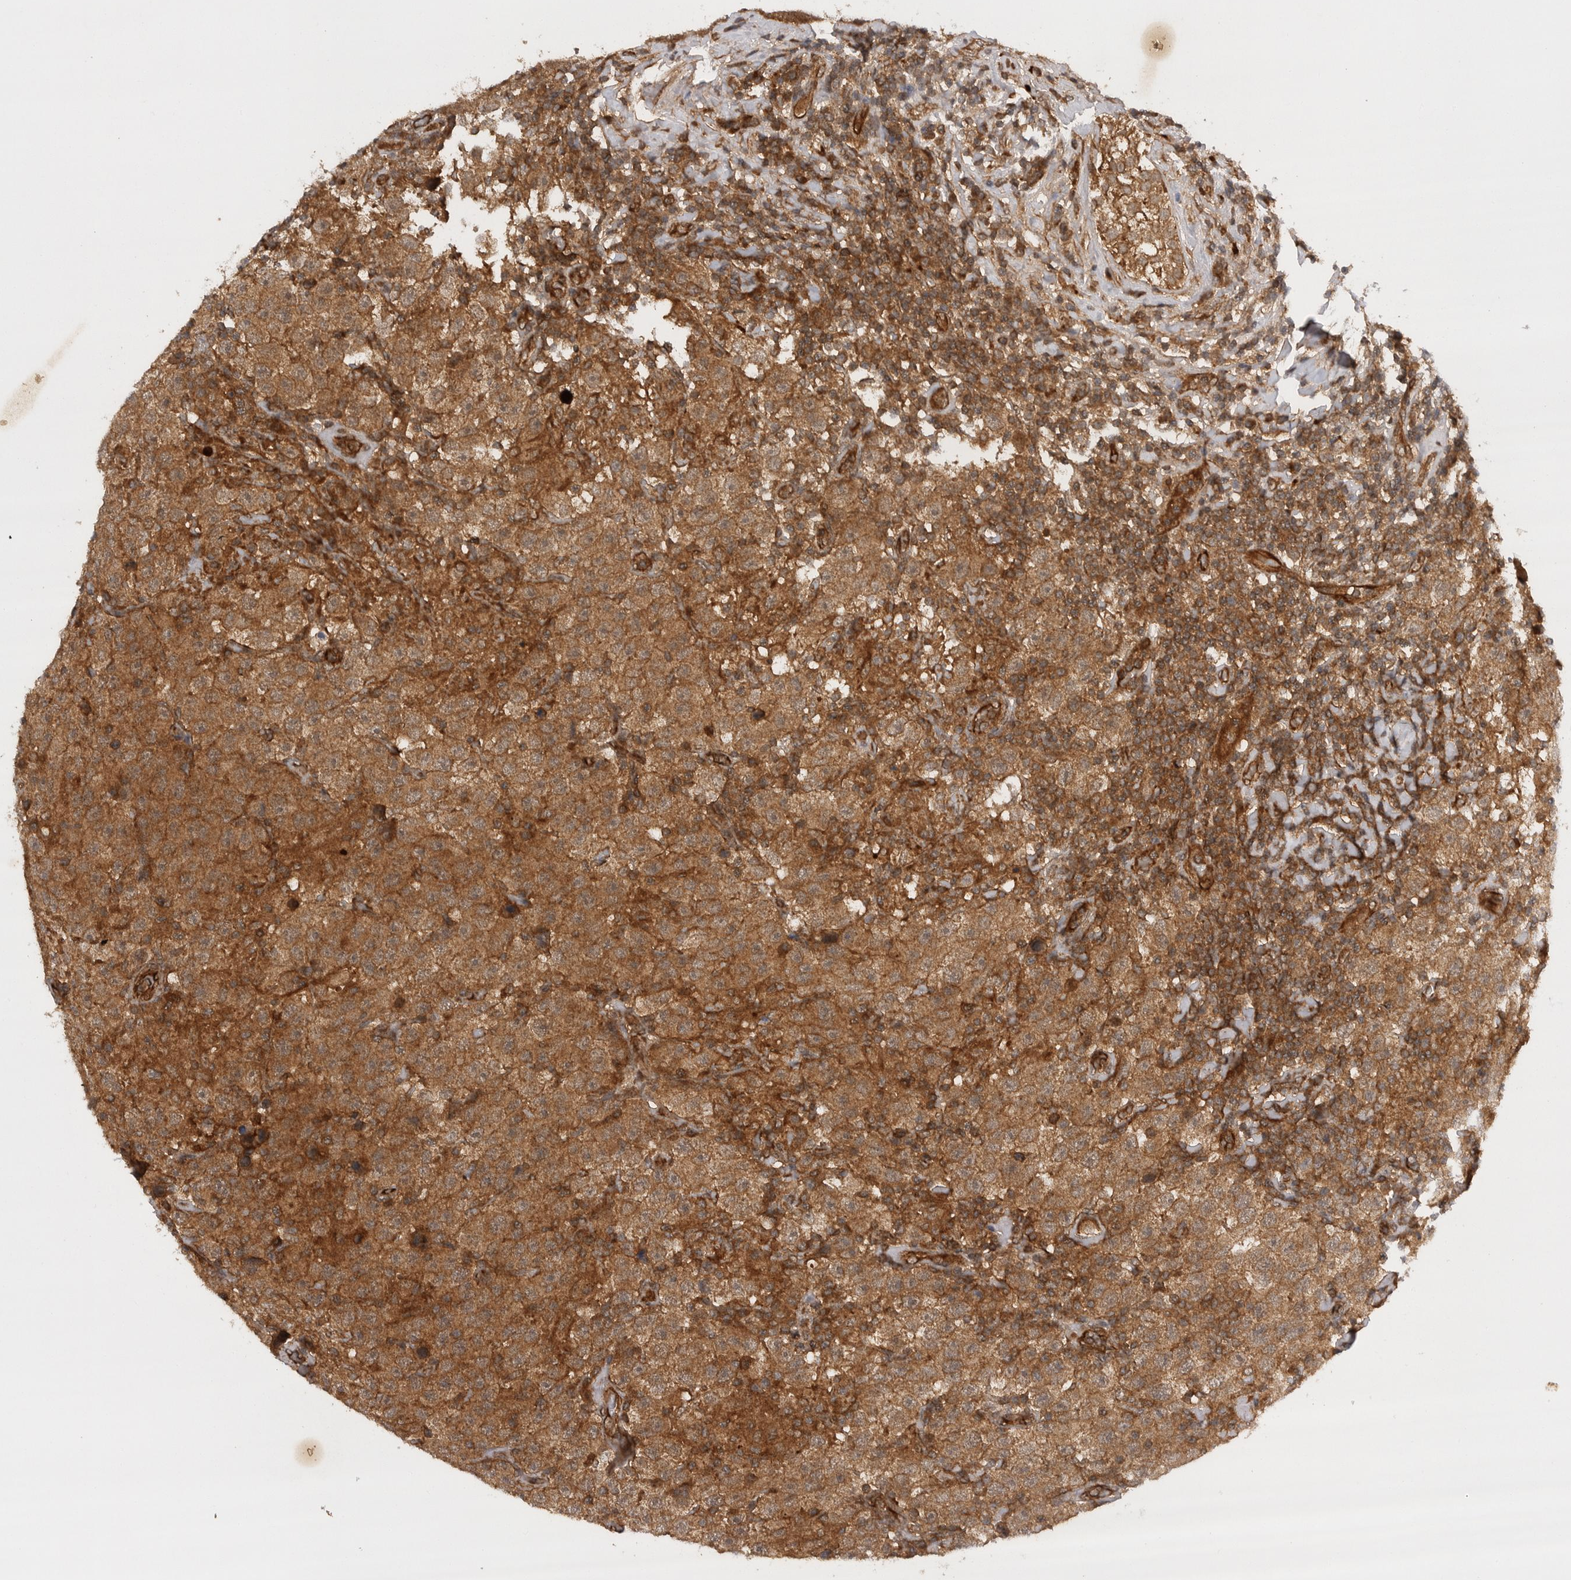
{"staining": {"intensity": "moderate", "quantity": ">75%", "location": "cytoplasmic/membranous"}, "tissue": "testis cancer", "cell_type": "Tumor cells", "image_type": "cancer", "snomed": [{"axis": "morphology", "description": "Seminoma, NOS"}, {"axis": "topography", "description": "Testis"}], "caption": "A medium amount of moderate cytoplasmic/membranous expression is appreciated in about >75% of tumor cells in seminoma (testis) tissue.", "gene": "PRDX4", "patient": {"sex": "male", "age": 41}}